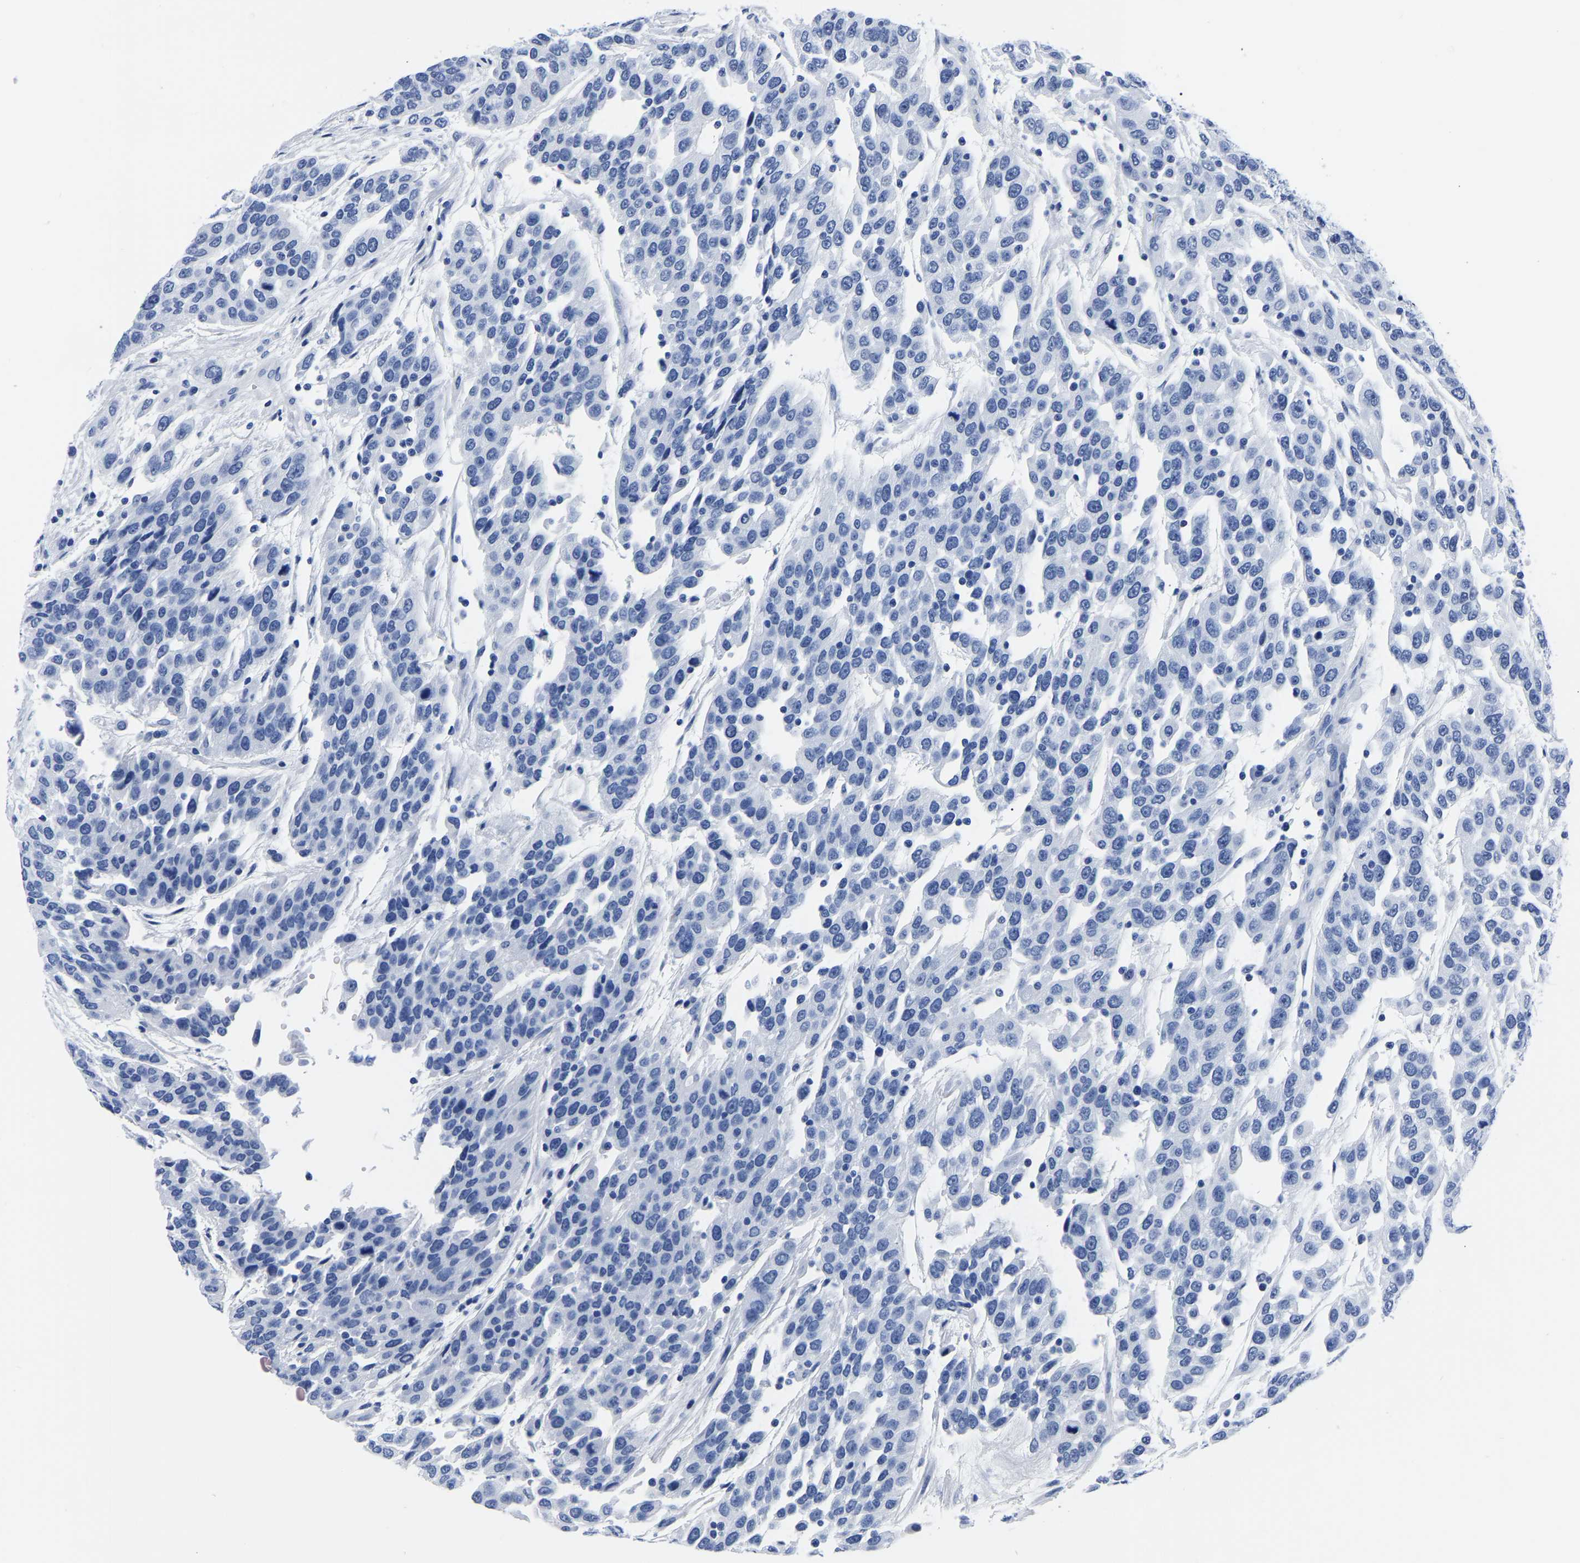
{"staining": {"intensity": "negative", "quantity": "none", "location": "none"}, "tissue": "urothelial cancer", "cell_type": "Tumor cells", "image_type": "cancer", "snomed": [{"axis": "morphology", "description": "Urothelial carcinoma, High grade"}, {"axis": "topography", "description": "Urinary bladder"}], "caption": "Immunohistochemistry (IHC) micrograph of human urothelial carcinoma (high-grade) stained for a protein (brown), which reveals no expression in tumor cells.", "gene": "IMPG2", "patient": {"sex": "female", "age": 80}}